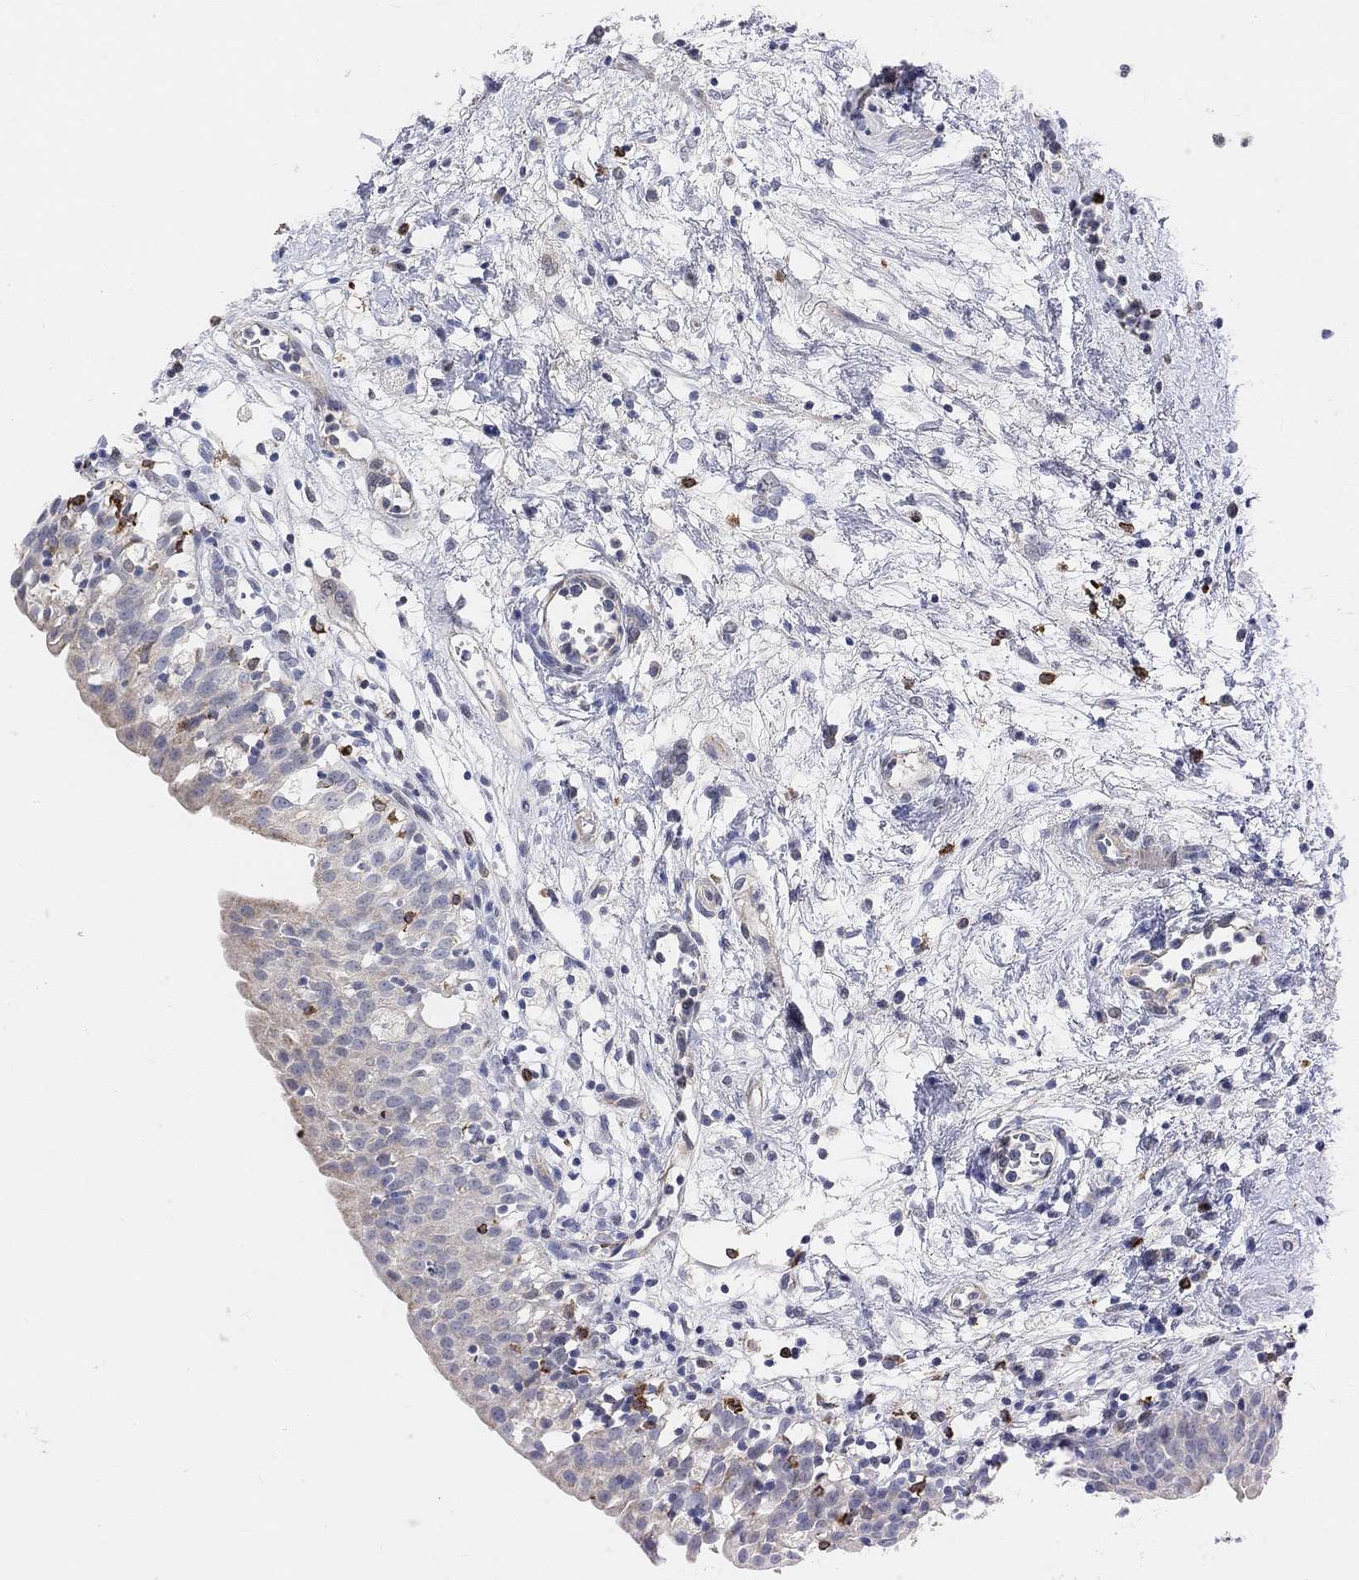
{"staining": {"intensity": "weak", "quantity": "25%-75%", "location": "cytoplasmic/membranous"}, "tissue": "urinary bladder", "cell_type": "Urothelial cells", "image_type": "normal", "snomed": [{"axis": "morphology", "description": "Normal tissue, NOS"}, {"axis": "topography", "description": "Urinary bladder"}], "caption": "Protein positivity by immunohistochemistry (IHC) displays weak cytoplasmic/membranous positivity in about 25%-75% of urothelial cells in unremarkable urinary bladder.", "gene": "HCRTR1", "patient": {"sex": "male", "age": 76}}